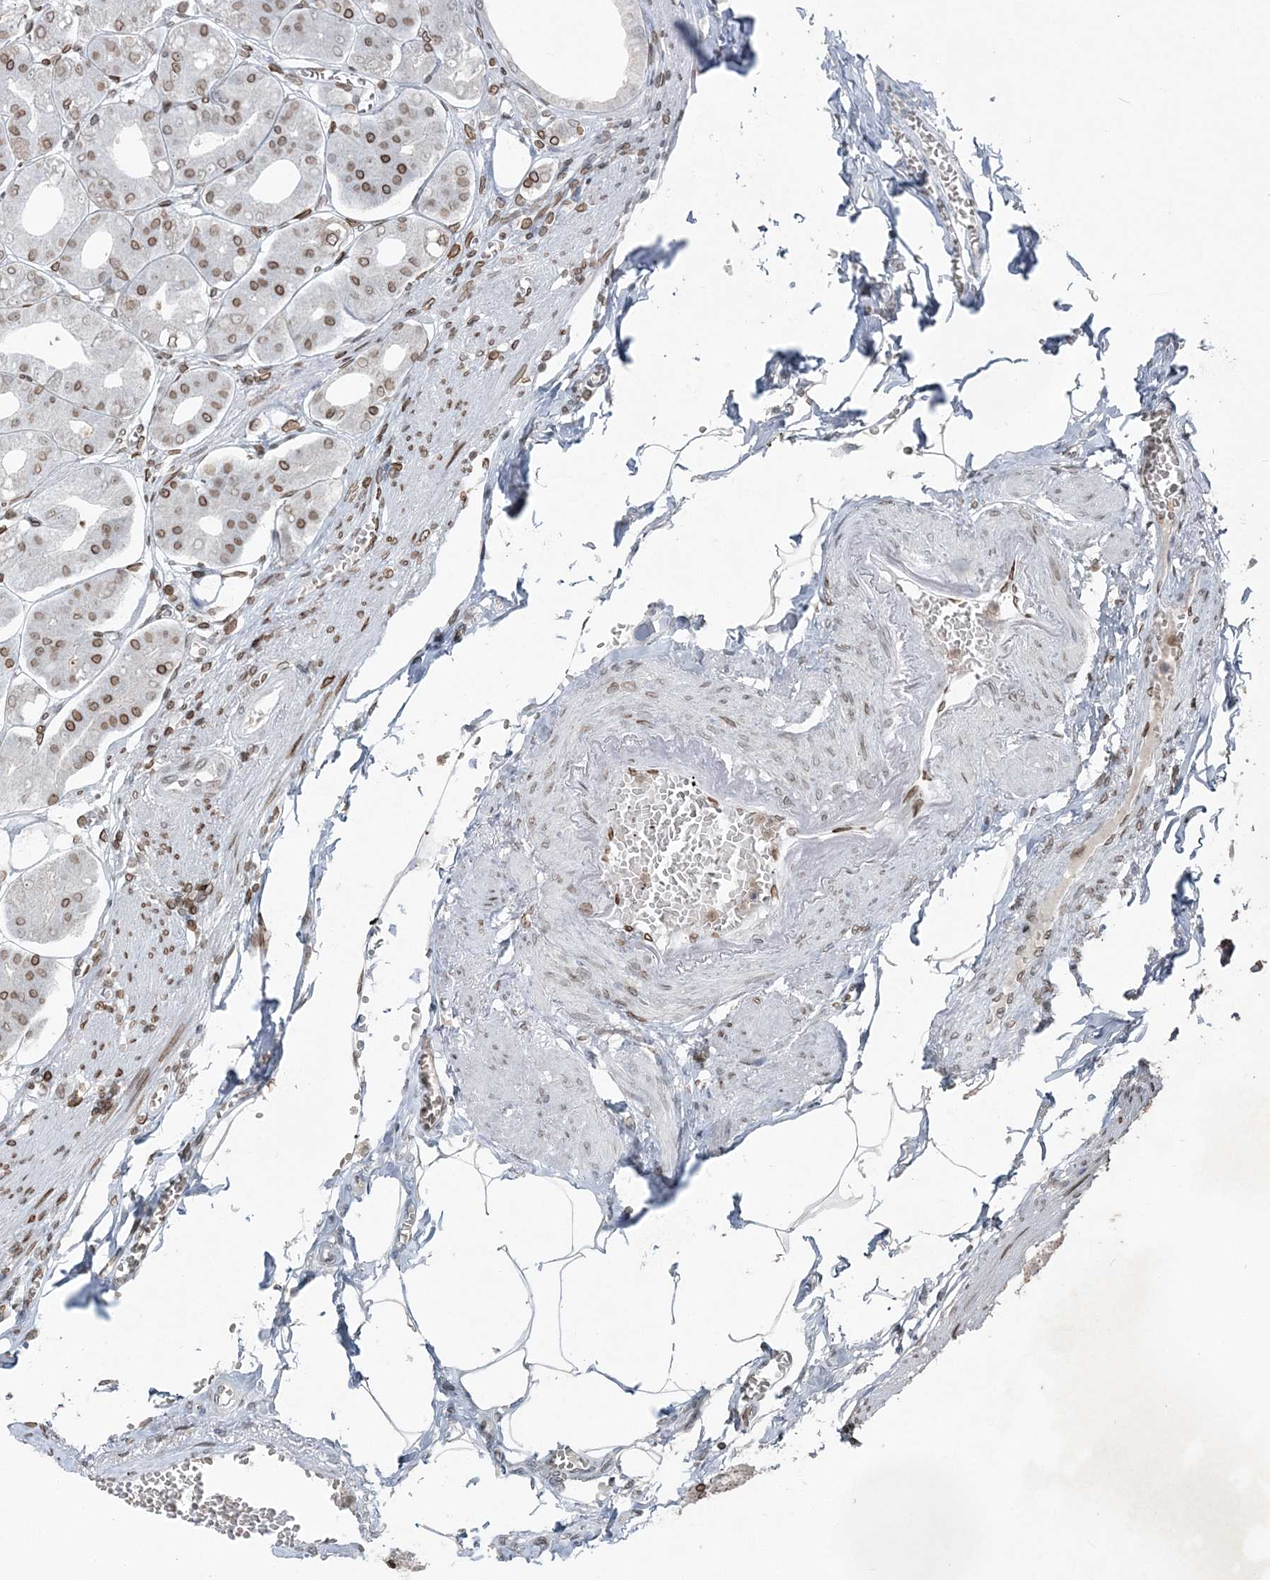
{"staining": {"intensity": "moderate", "quantity": ">75%", "location": "cytoplasmic/membranous,nuclear"}, "tissue": "stomach", "cell_type": "Glandular cells", "image_type": "normal", "snomed": [{"axis": "morphology", "description": "Normal tissue, NOS"}, {"axis": "topography", "description": "Stomach, lower"}], "caption": "This micrograph reveals IHC staining of normal human stomach, with medium moderate cytoplasmic/membranous,nuclear staining in approximately >75% of glandular cells.", "gene": "GJD4", "patient": {"sex": "male", "age": 71}}